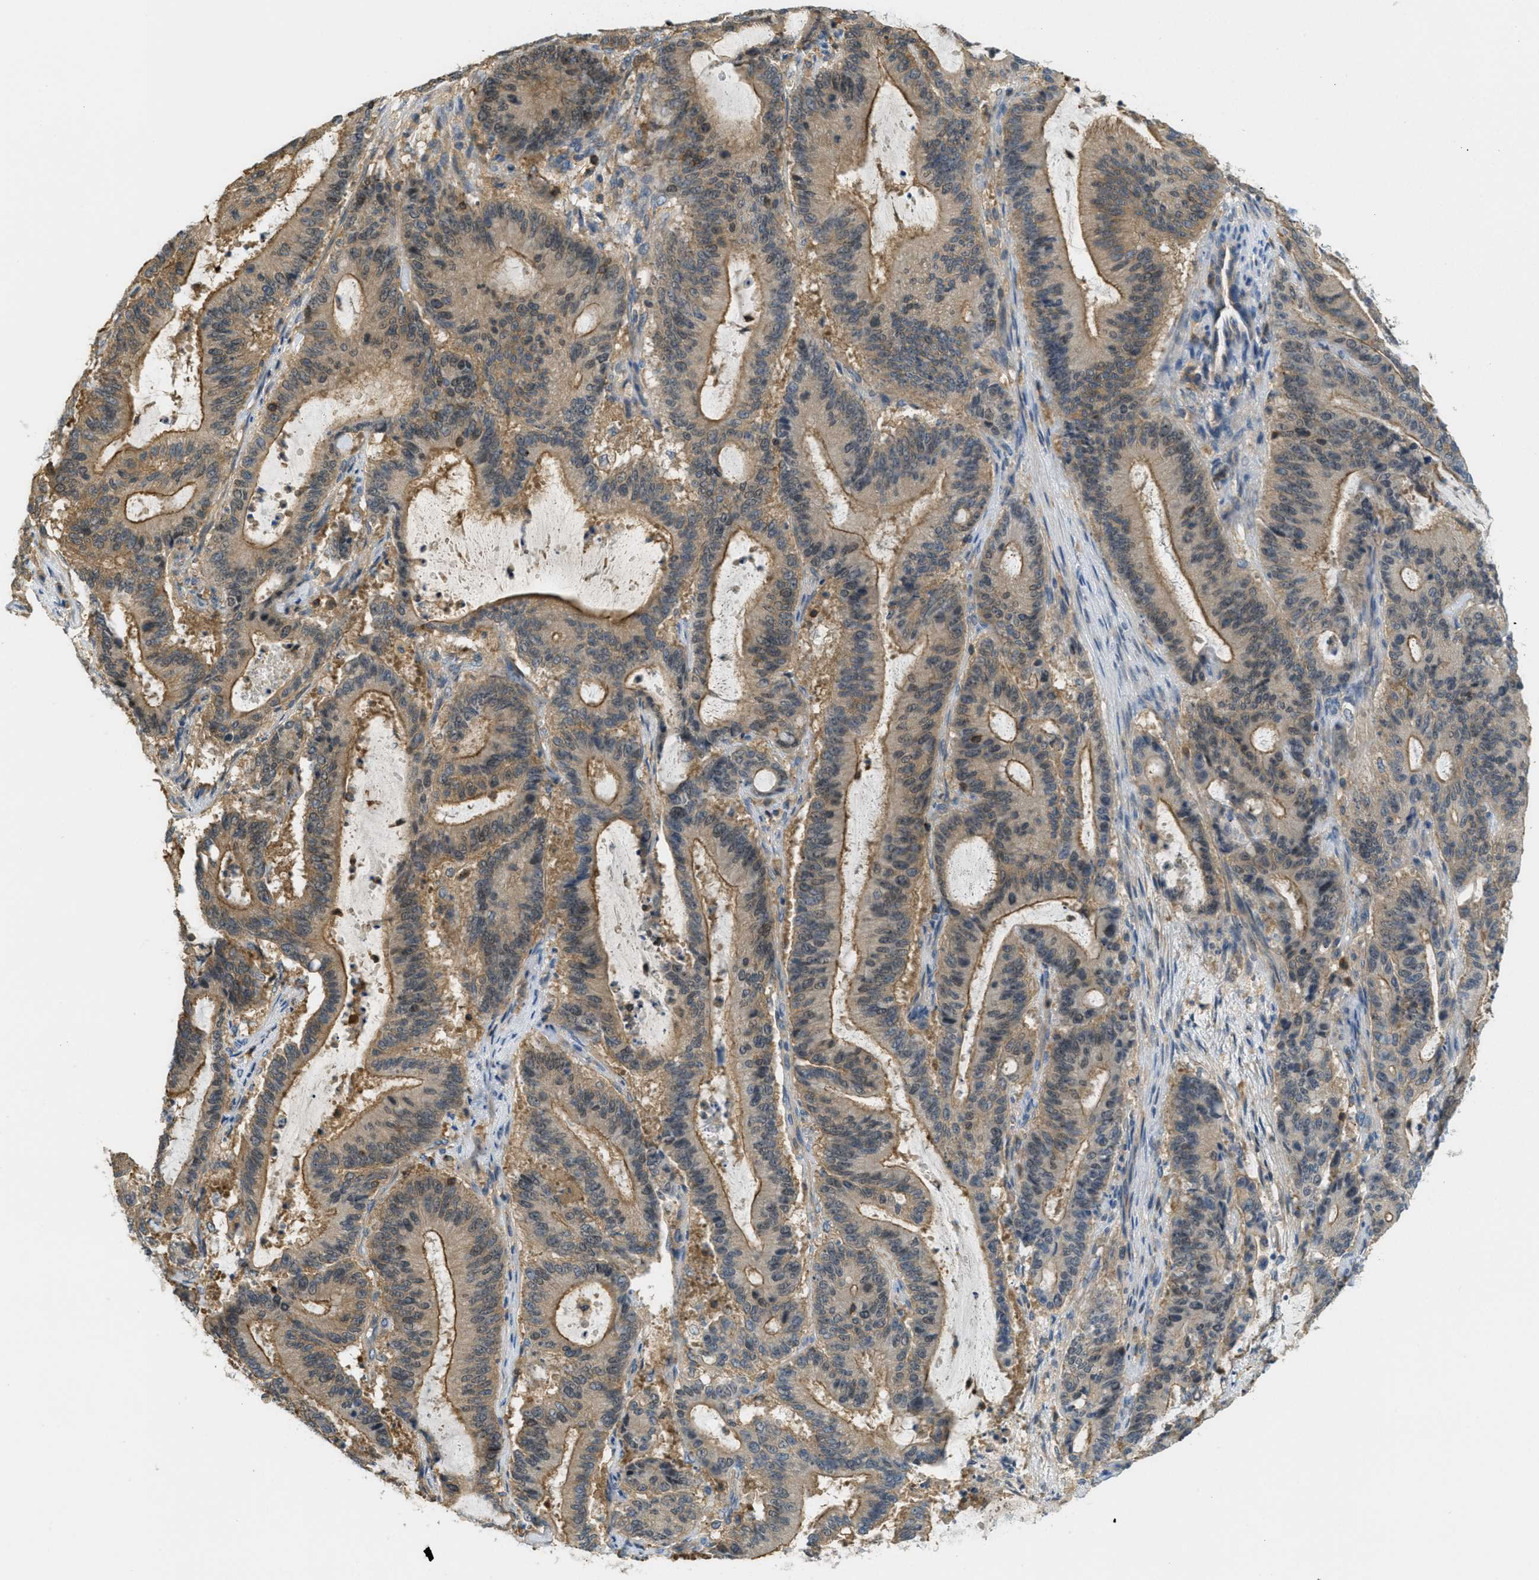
{"staining": {"intensity": "weak", "quantity": ">75%", "location": "cytoplasmic/membranous"}, "tissue": "liver cancer", "cell_type": "Tumor cells", "image_type": "cancer", "snomed": [{"axis": "morphology", "description": "Cholangiocarcinoma"}, {"axis": "topography", "description": "Liver"}], "caption": "Immunohistochemical staining of liver cancer demonstrates weak cytoplasmic/membranous protein expression in approximately >75% of tumor cells. (IHC, brightfield microscopy, high magnification).", "gene": "GRIK2", "patient": {"sex": "female", "age": 73}}